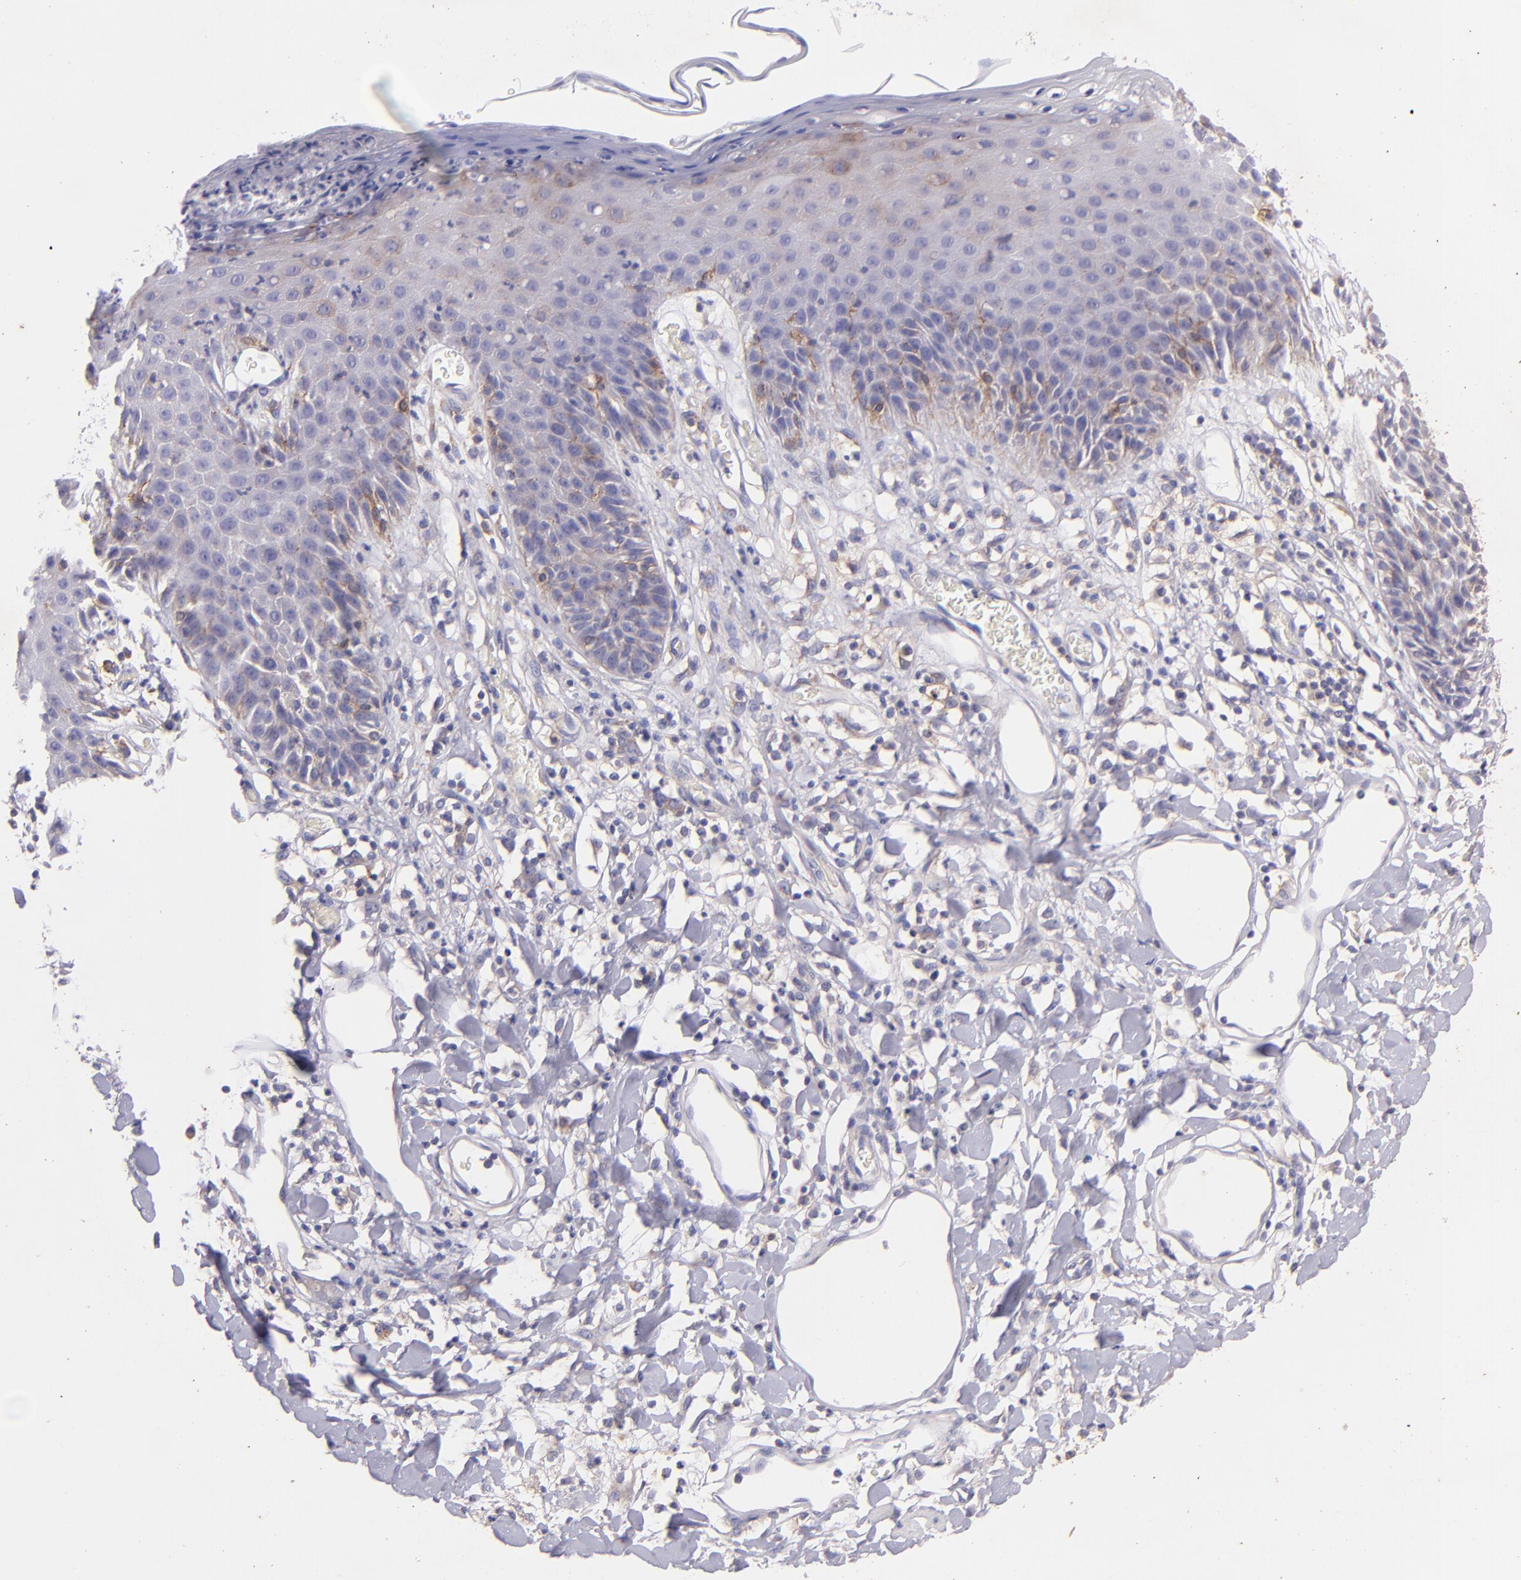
{"staining": {"intensity": "moderate", "quantity": "25%-75%", "location": "cytoplasmic/membranous"}, "tissue": "skin", "cell_type": "Epidermal cells", "image_type": "normal", "snomed": [{"axis": "morphology", "description": "Normal tissue, NOS"}, {"axis": "topography", "description": "Vulva"}, {"axis": "topography", "description": "Peripheral nerve tissue"}], "caption": "Protein expression by immunohistochemistry displays moderate cytoplasmic/membranous positivity in approximately 25%-75% of epidermal cells in unremarkable skin.", "gene": "RET", "patient": {"sex": "female", "age": 68}}